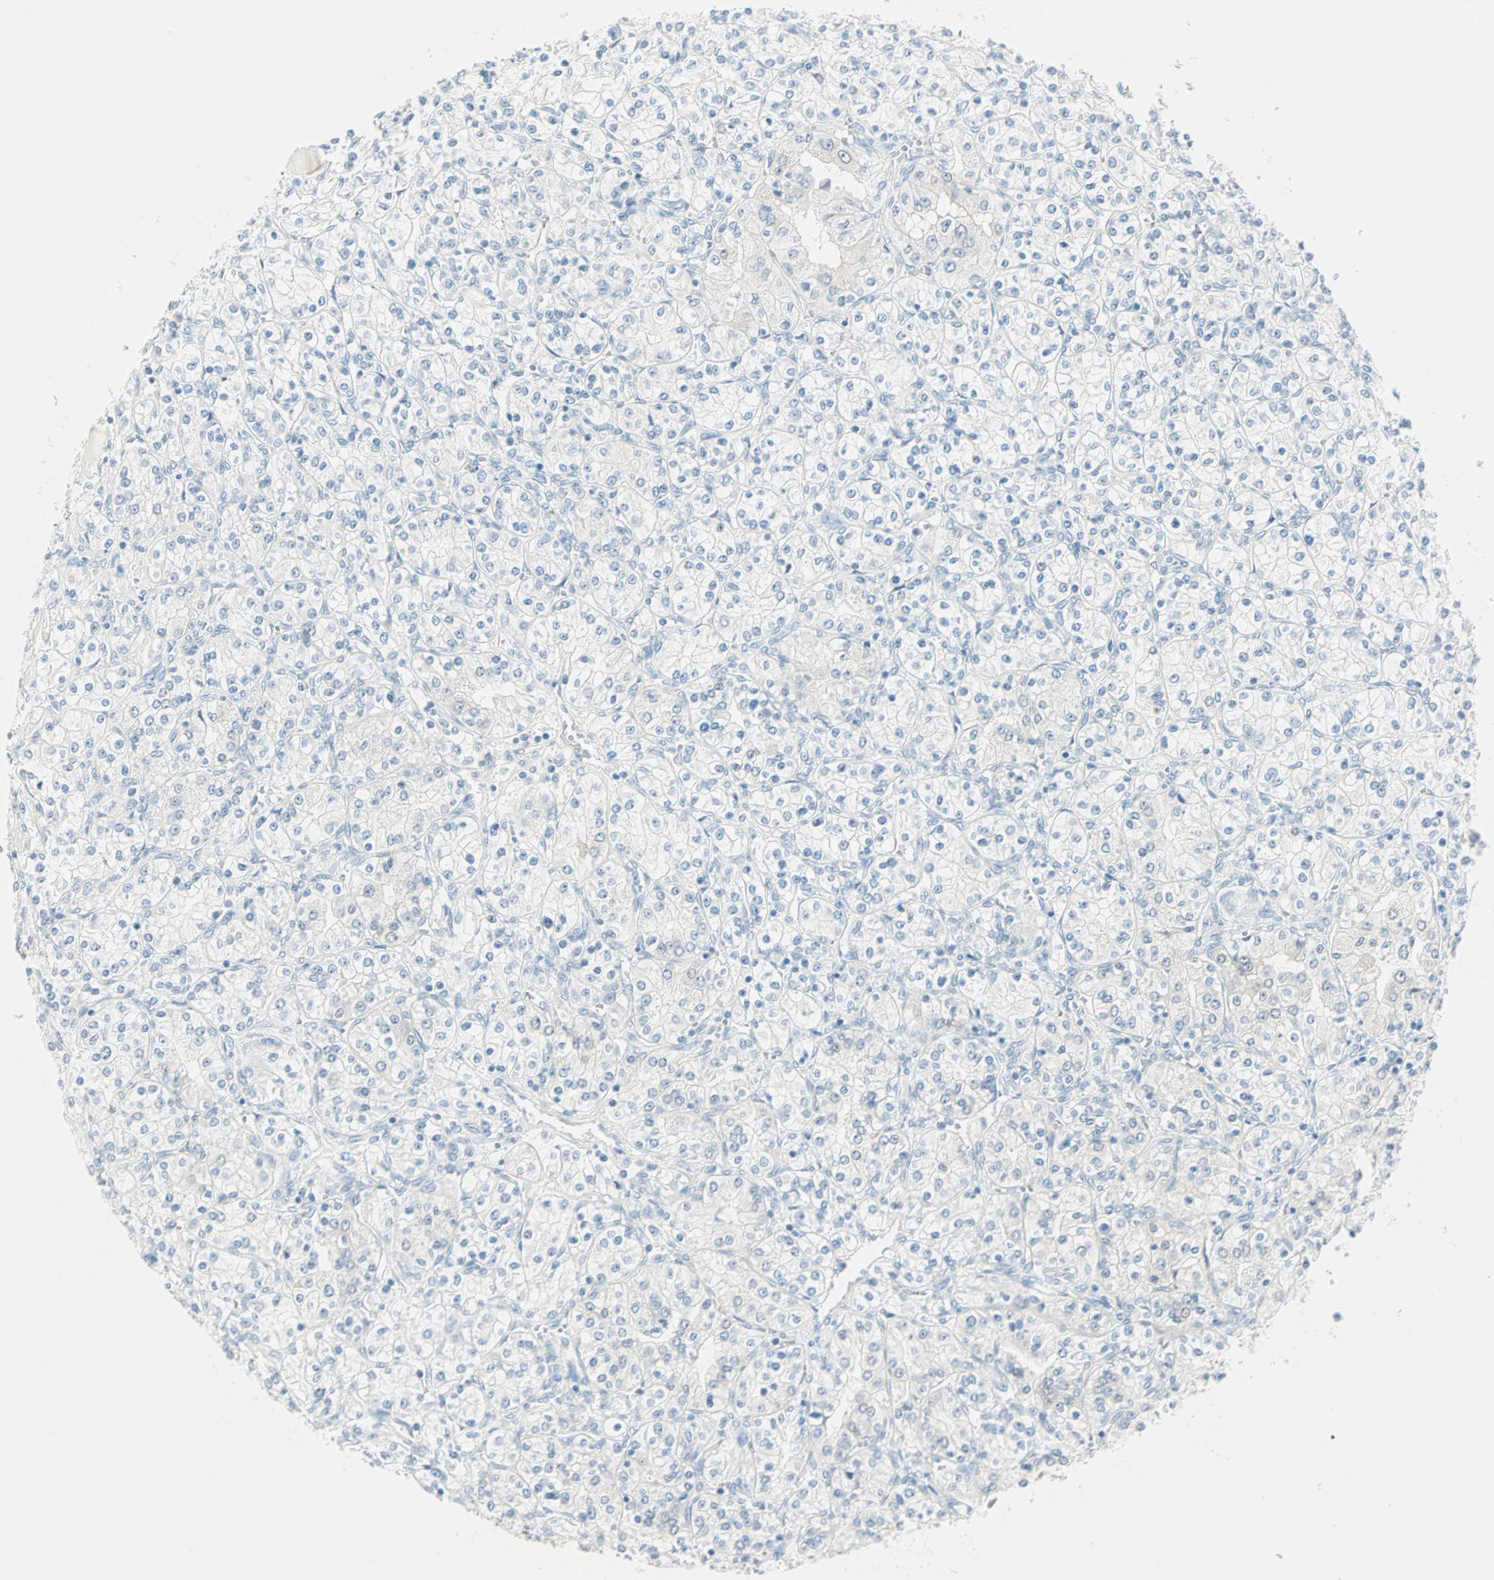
{"staining": {"intensity": "negative", "quantity": "none", "location": "none"}, "tissue": "renal cancer", "cell_type": "Tumor cells", "image_type": "cancer", "snomed": [{"axis": "morphology", "description": "Adenocarcinoma, NOS"}, {"axis": "topography", "description": "Kidney"}], "caption": "DAB immunohistochemical staining of renal cancer demonstrates no significant expression in tumor cells.", "gene": "SULT1C2", "patient": {"sex": "male", "age": 77}}